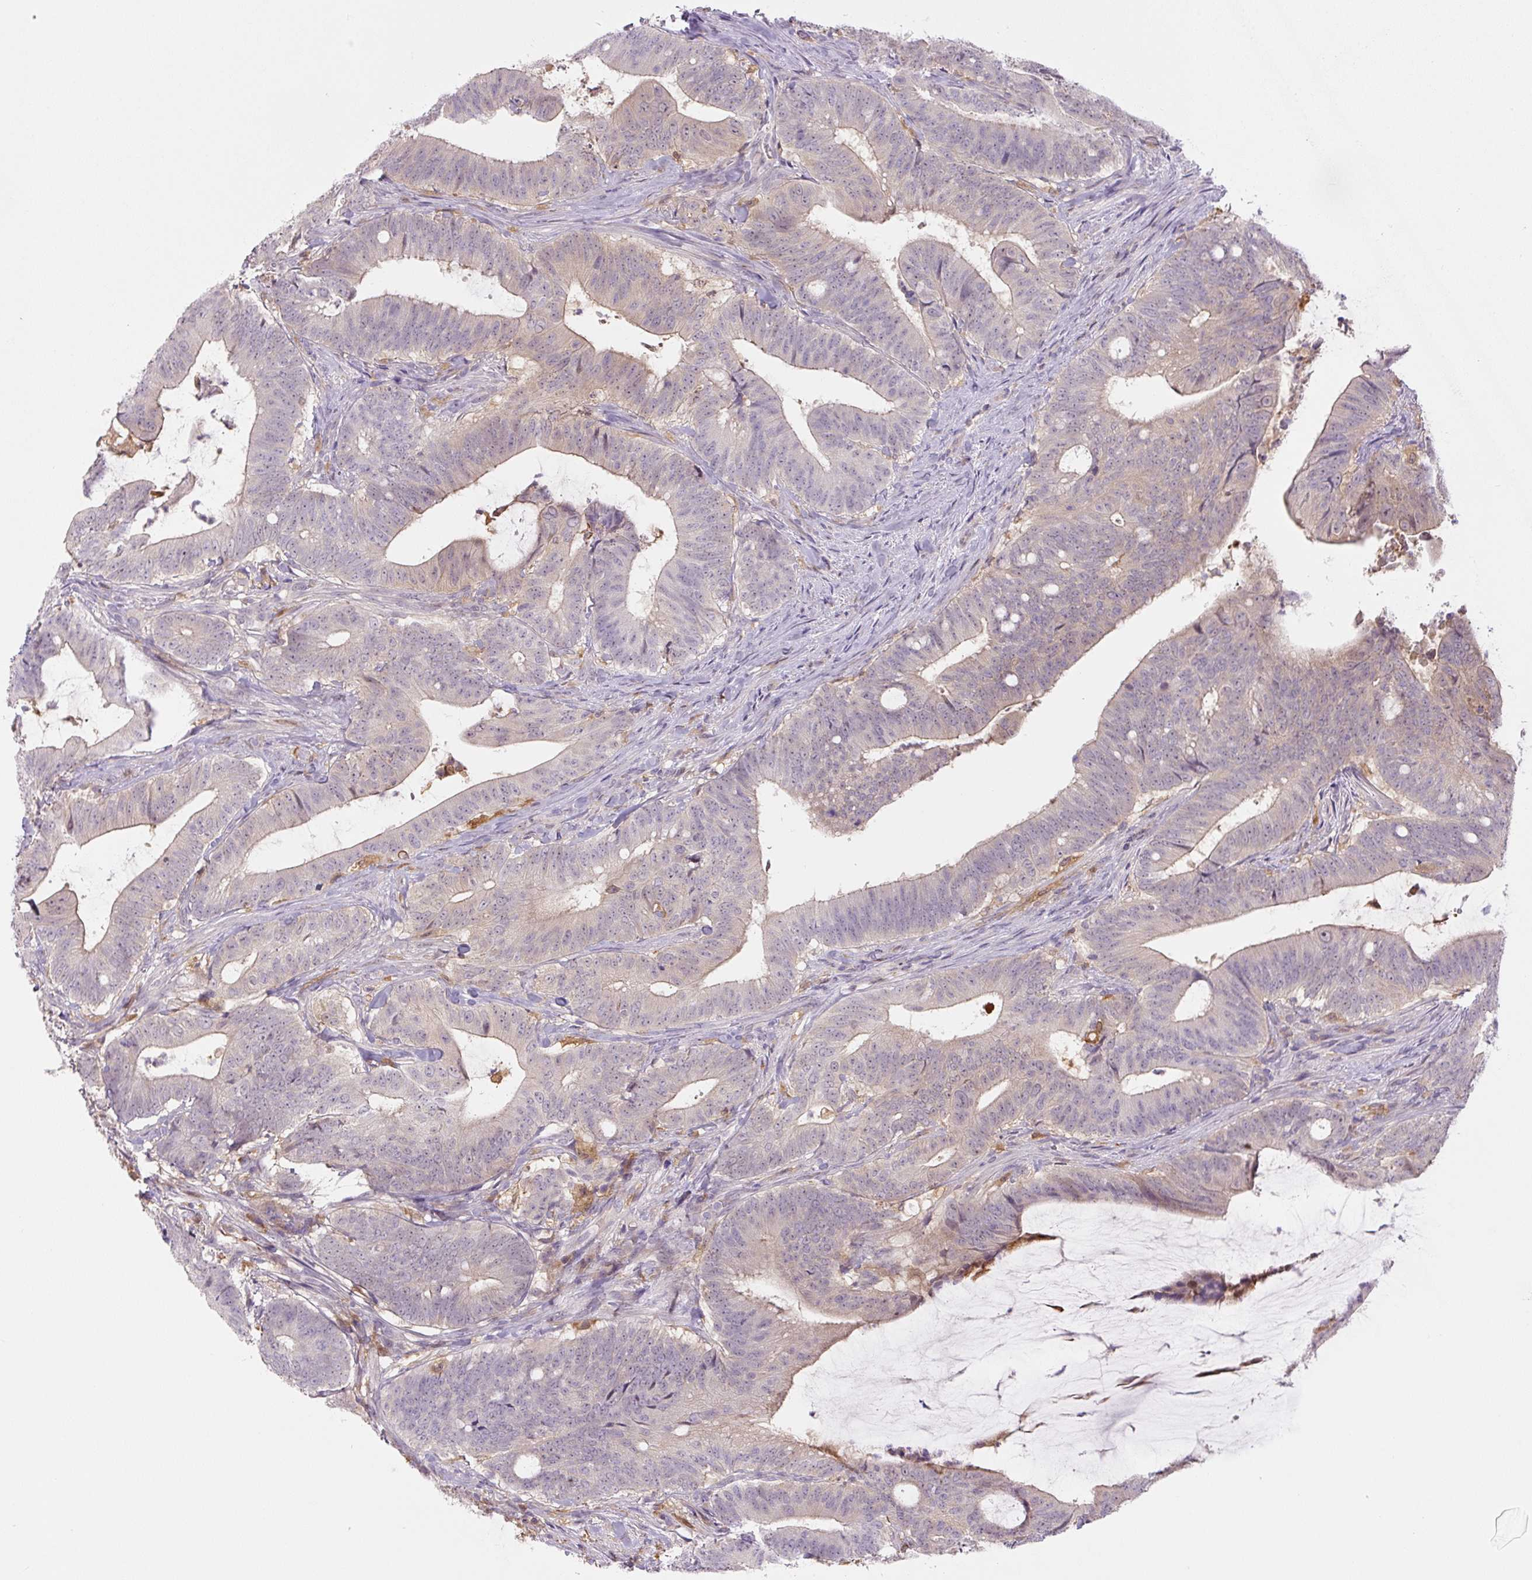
{"staining": {"intensity": "weak", "quantity": "<25%", "location": "cytoplasmic/membranous"}, "tissue": "colorectal cancer", "cell_type": "Tumor cells", "image_type": "cancer", "snomed": [{"axis": "morphology", "description": "Adenocarcinoma, NOS"}, {"axis": "topography", "description": "Colon"}], "caption": "The histopathology image reveals no significant positivity in tumor cells of colorectal cancer (adenocarcinoma).", "gene": "SPSB2", "patient": {"sex": "female", "age": 43}}